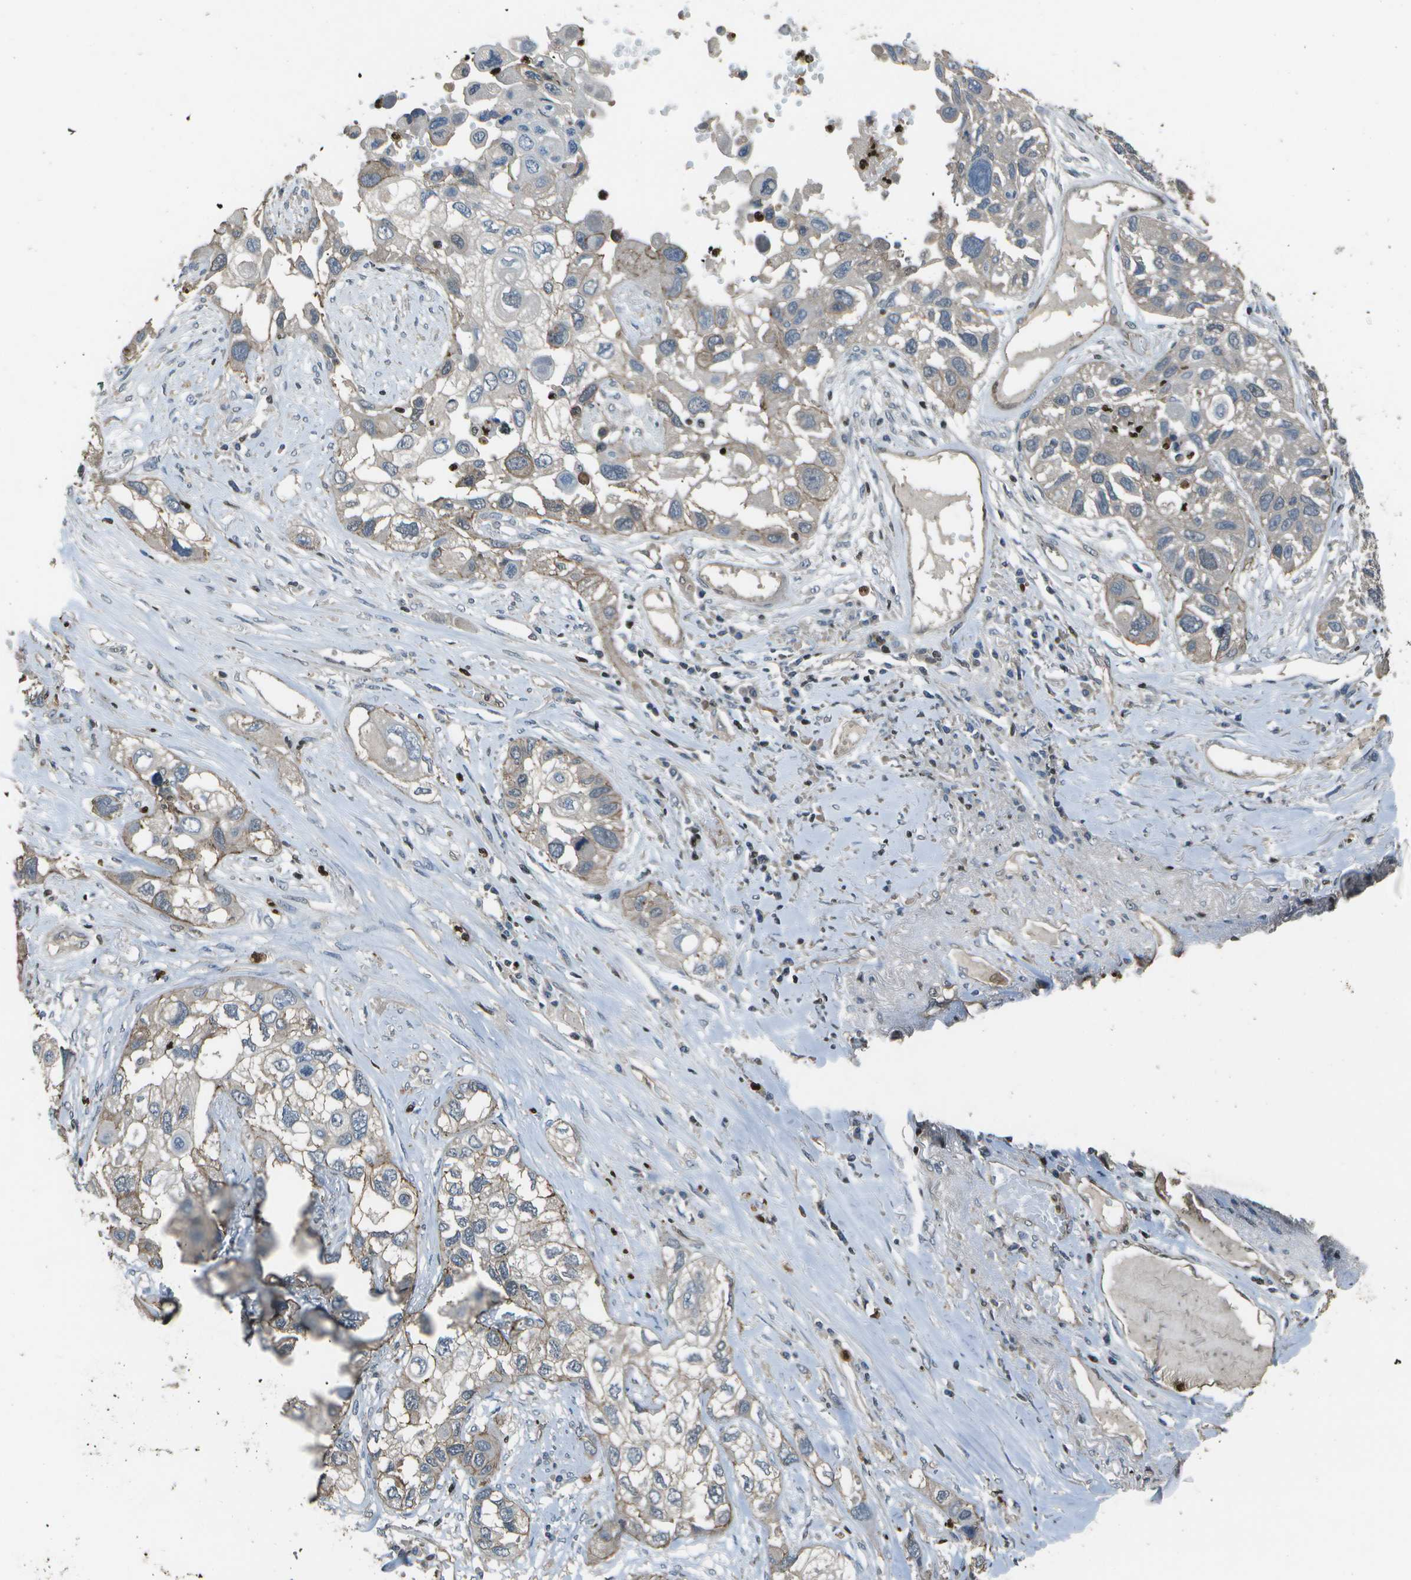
{"staining": {"intensity": "weak", "quantity": "<25%", "location": "cytoplasmic/membranous"}, "tissue": "lung cancer", "cell_type": "Tumor cells", "image_type": "cancer", "snomed": [{"axis": "morphology", "description": "Squamous cell carcinoma, NOS"}, {"axis": "topography", "description": "Lung"}], "caption": "IHC photomicrograph of neoplastic tissue: human lung cancer stained with DAB shows no significant protein expression in tumor cells. Brightfield microscopy of immunohistochemistry stained with DAB (3,3'-diaminobenzidine) (brown) and hematoxylin (blue), captured at high magnification.", "gene": "PDLIM1", "patient": {"sex": "male", "age": 71}}